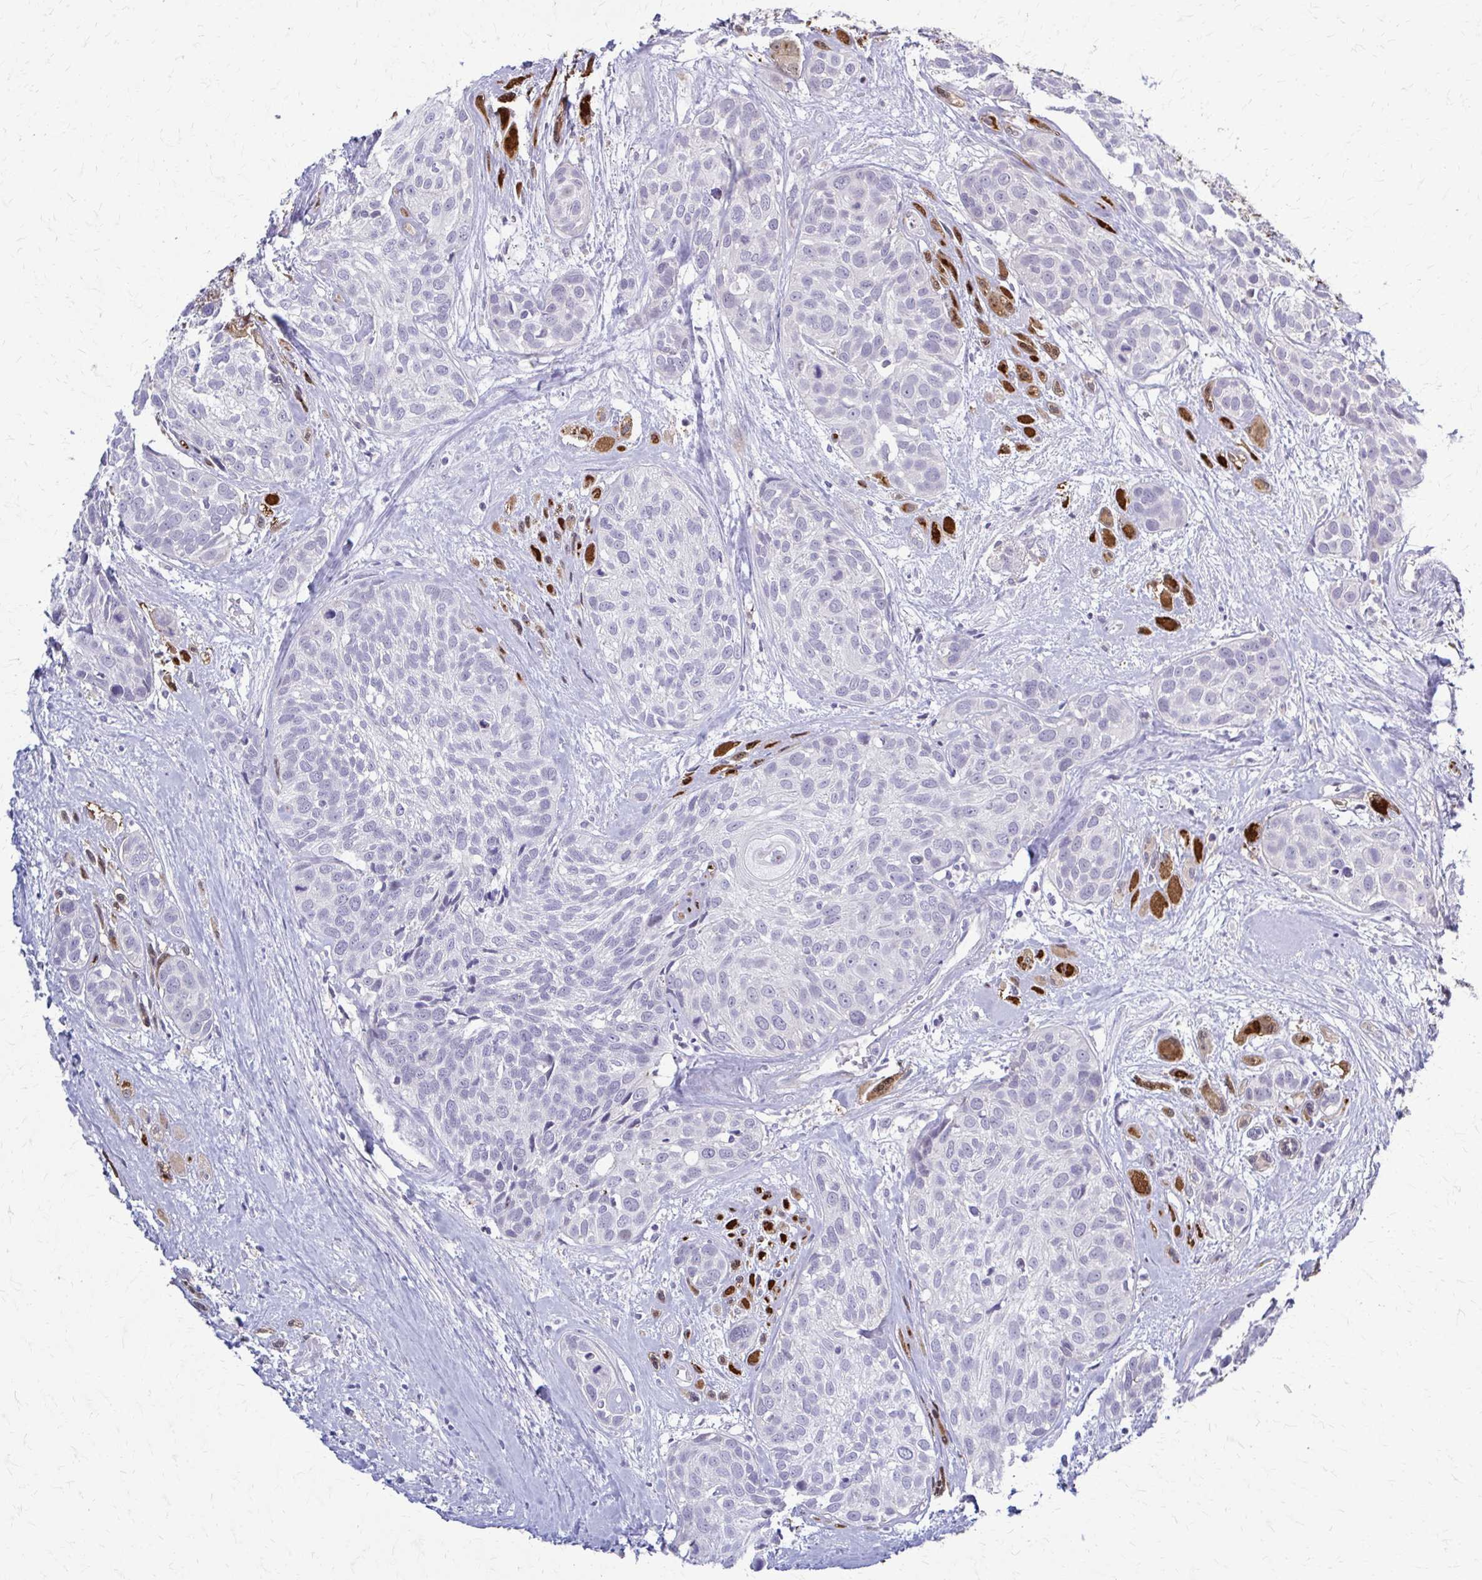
{"staining": {"intensity": "negative", "quantity": "none", "location": "none"}, "tissue": "head and neck cancer", "cell_type": "Tumor cells", "image_type": "cancer", "snomed": [{"axis": "morphology", "description": "Squamous cell carcinoma, NOS"}, {"axis": "topography", "description": "Head-Neck"}], "caption": "DAB immunohistochemical staining of human head and neck squamous cell carcinoma demonstrates no significant positivity in tumor cells.", "gene": "RHOBTB2", "patient": {"sex": "female", "age": 50}}